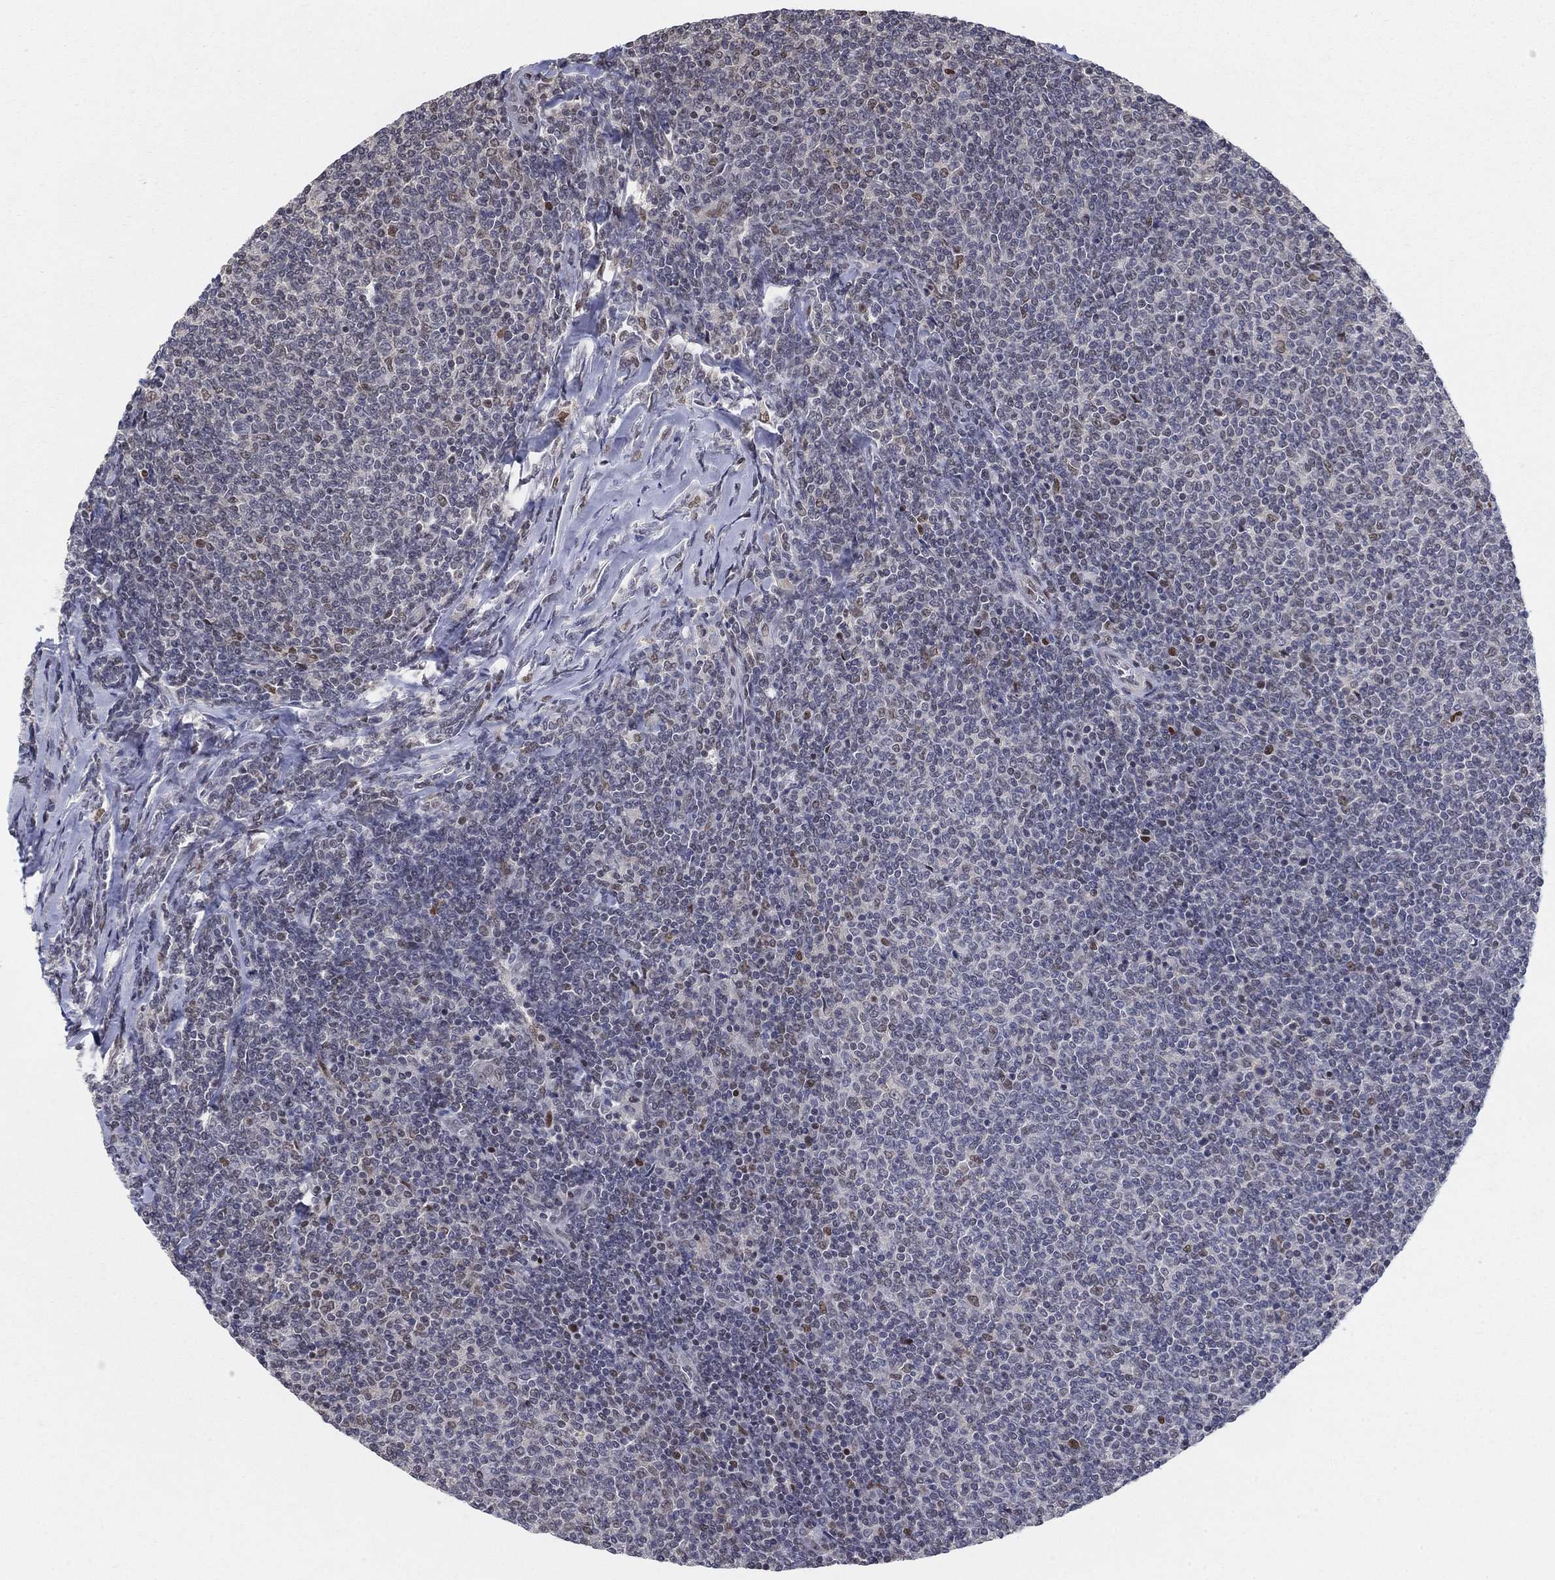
{"staining": {"intensity": "moderate", "quantity": "<25%", "location": "nuclear"}, "tissue": "lymphoma", "cell_type": "Tumor cells", "image_type": "cancer", "snomed": [{"axis": "morphology", "description": "Malignant lymphoma, non-Hodgkin's type, Low grade"}, {"axis": "topography", "description": "Lymph node"}], "caption": "Lymphoma stained with DAB (3,3'-diaminobenzidine) immunohistochemistry reveals low levels of moderate nuclear staining in about <25% of tumor cells. (DAB IHC with brightfield microscopy, high magnification).", "gene": "CENPE", "patient": {"sex": "male", "age": 52}}